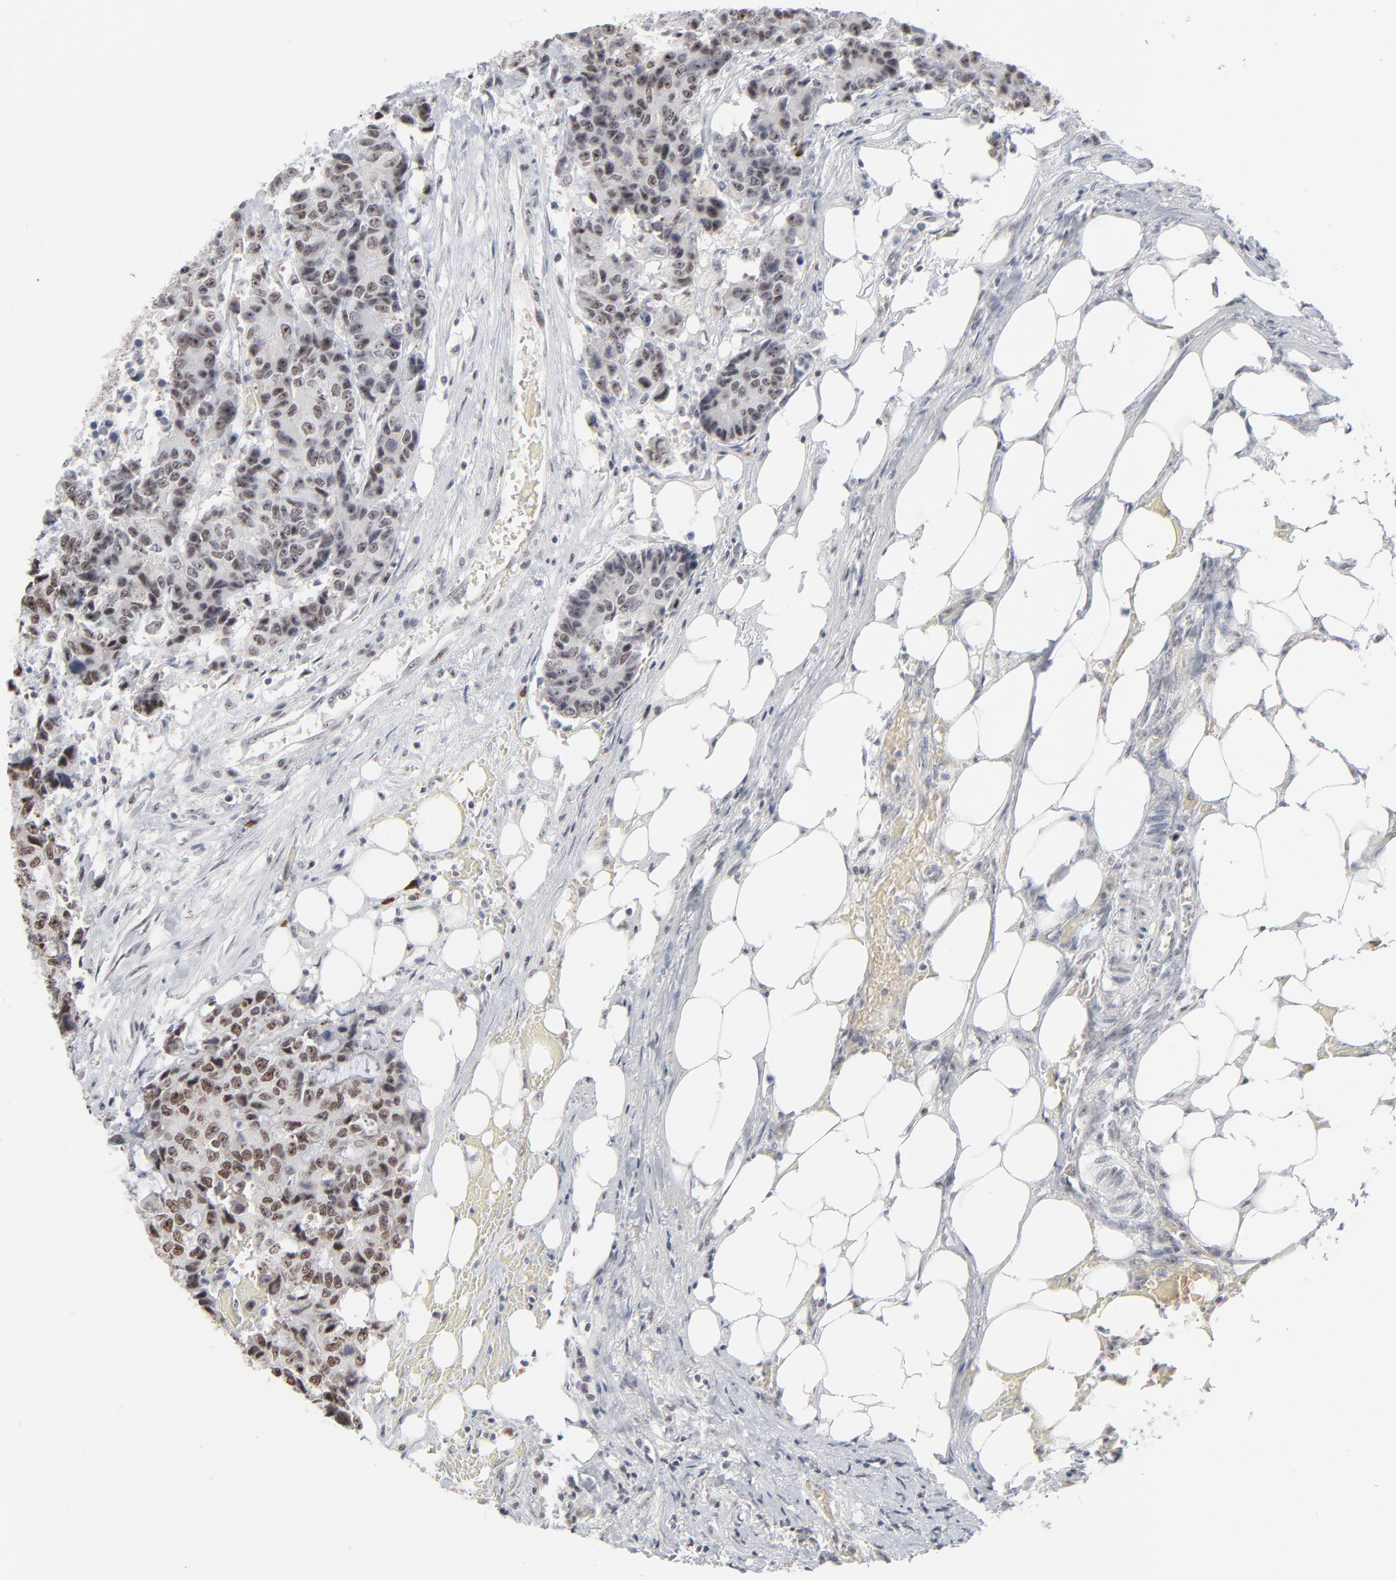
{"staining": {"intensity": "moderate", "quantity": ">75%", "location": "nuclear"}, "tissue": "colorectal cancer", "cell_type": "Tumor cells", "image_type": "cancer", "snomed": [{"axis": "morphology", "description": "Adenocarcinoma, NOS"}, {"axis": "topography", "description": "Colon"}], "caption": "A brown stain highlights moderate nuclear expression of a protein in colorectal cancer (adenocarcinoma) tumor cells. (brown staining indicates protein expression, while blue staining denotes nuclei).", "gene": "MPHOSPH6", "patient": {"sex": "female", "age": 86}}